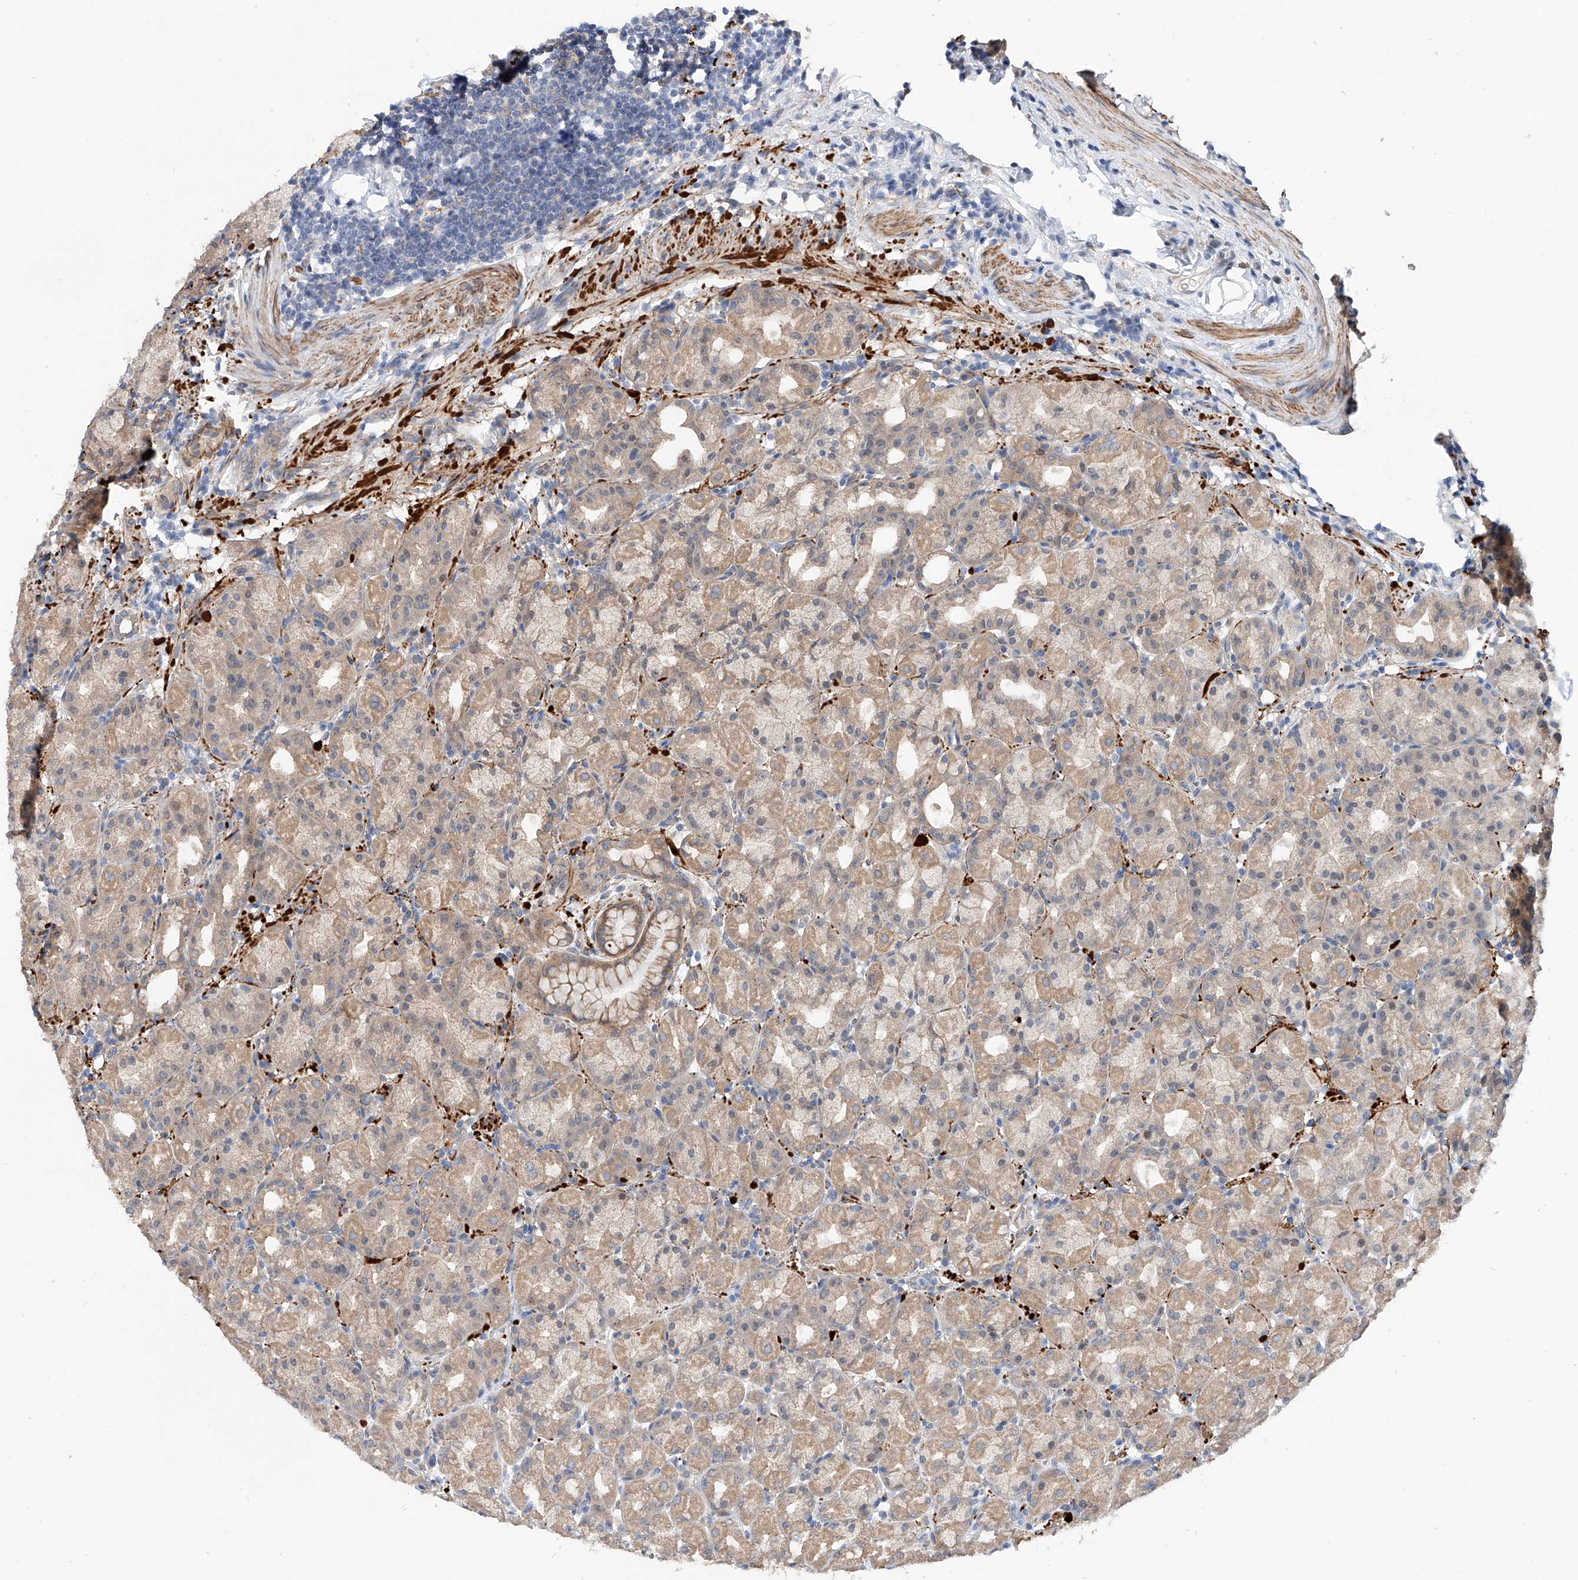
{"staining": {"intensity": "weak", "quantity": "25%-75%", "location": "cytoplasmic/membranous"}, "tissue": "stomach", "cell_type": "Glandular cells", "image_type": "normal", "snomed": [{"axis": "morphology", "description": "Normal tissue, NOS"}, {"axis": "topography", "description": "Stomach, upper"}], "caption": "Immunohistochemical staining of benign stomach shows weak cytoplasmic/membranous protein positivity in approximately 25%-75% of glandular cells. The protein is shown in brown color, while the nuclei are stained blue.", "gene": "MAGEE2", "patient": {"sex": "male", "age": 68}}